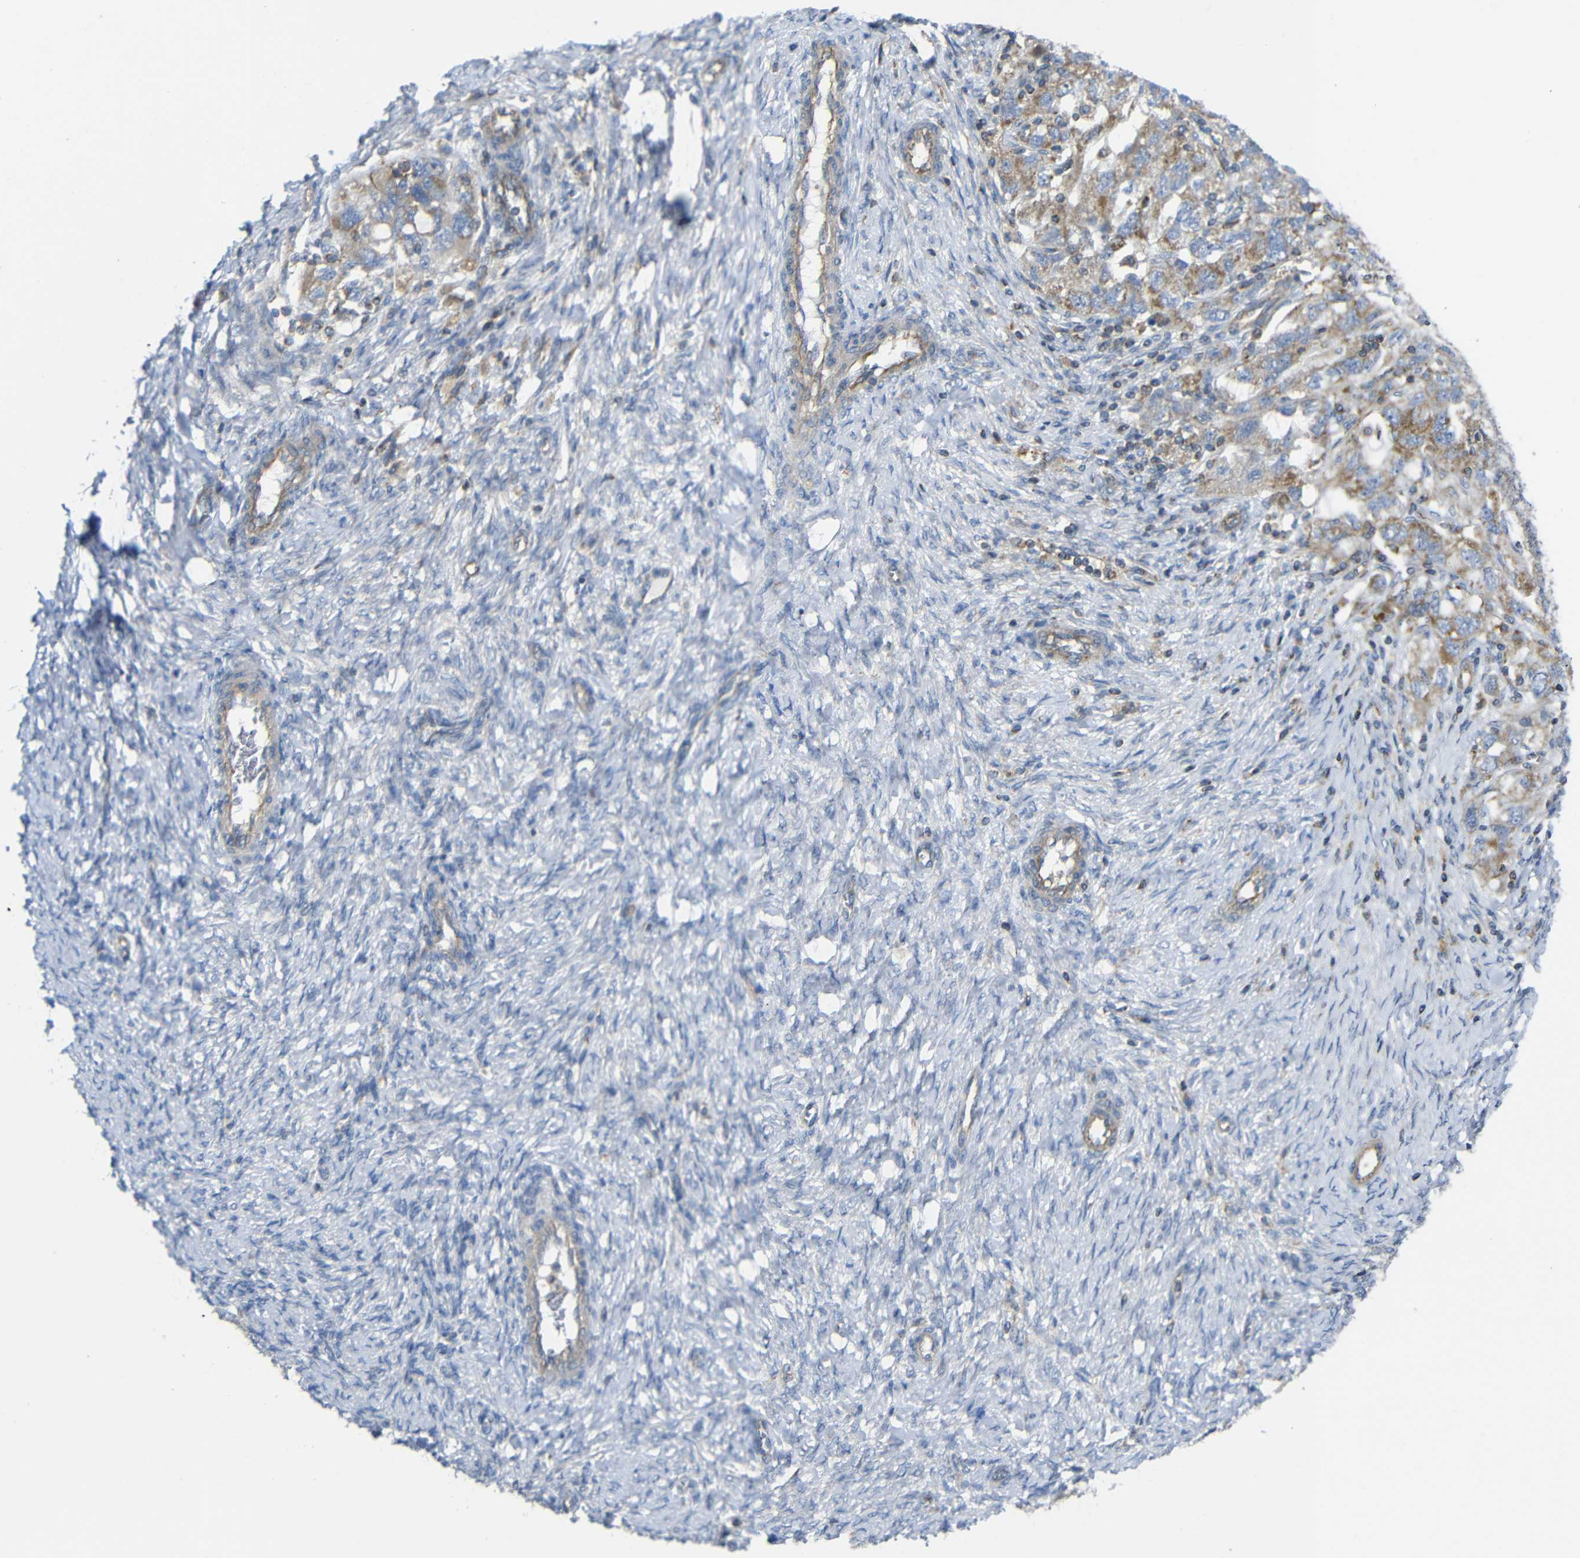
{"staining": {"intensity": "moderate", "quantity": ">75%", "location": "cytoplasmic/membranous"}, "tissue": "ovarian cancer", "cell_type": "Tumor cells", "image_type": "cancer", "snomed": [{"axis": "morphology", "description": "Carcinoma, NOS"}, {"axis": "morphology", "description": "Cystadenocarcinoma, serous, NOS"}, {"axis": "topography", "description": "Ovary"}], "caption": "About >75% of tumor cells in ovarian carcinoma exhibit moderate cytoplasmic/membranous protein expression as visualized by brown immunohistochemical staining.", "gene": "PDCD1LG2", "patient": {"sex": "female", "age": 69}}